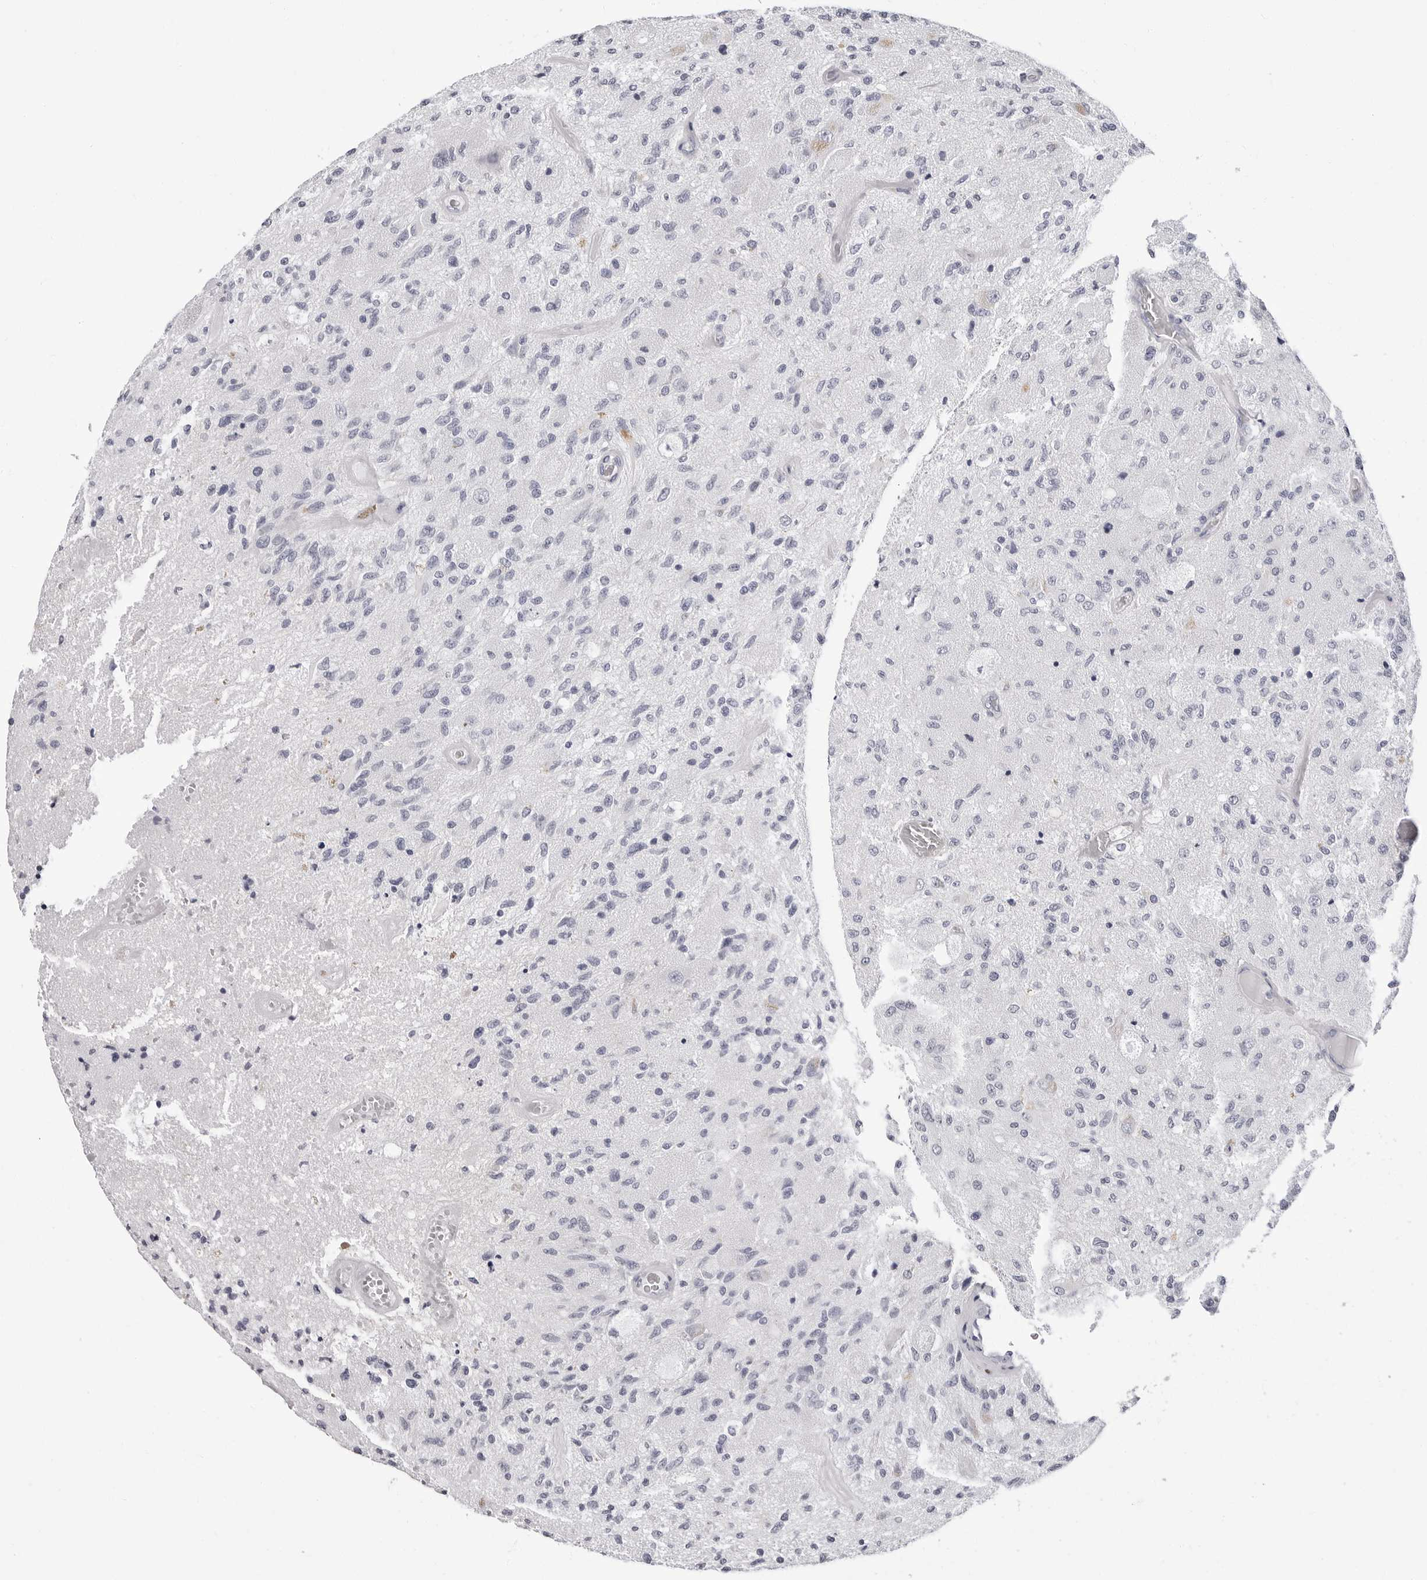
{"staining": {"intensity": "negative", "quantity": "none", "location": "none"}, "tissue": "glioma", "cell_type": "Tumor cells", "image_type": "cancer", "snomed": [{"axis": "morphology", "description": "Normal tissue, NOS"}, {"axis": "morphology", "description": "Glioma, malignant, High grade"}, {"axis": "topography", "description": "Cerebral cortex"}], "caption": "A high-resolution photomicrograph shows IHC staining of glioma, which demonstrates no significant staining in tumor cells.", "gene": "ERICH3", "patient": {"sex": "male", "age": 77}}